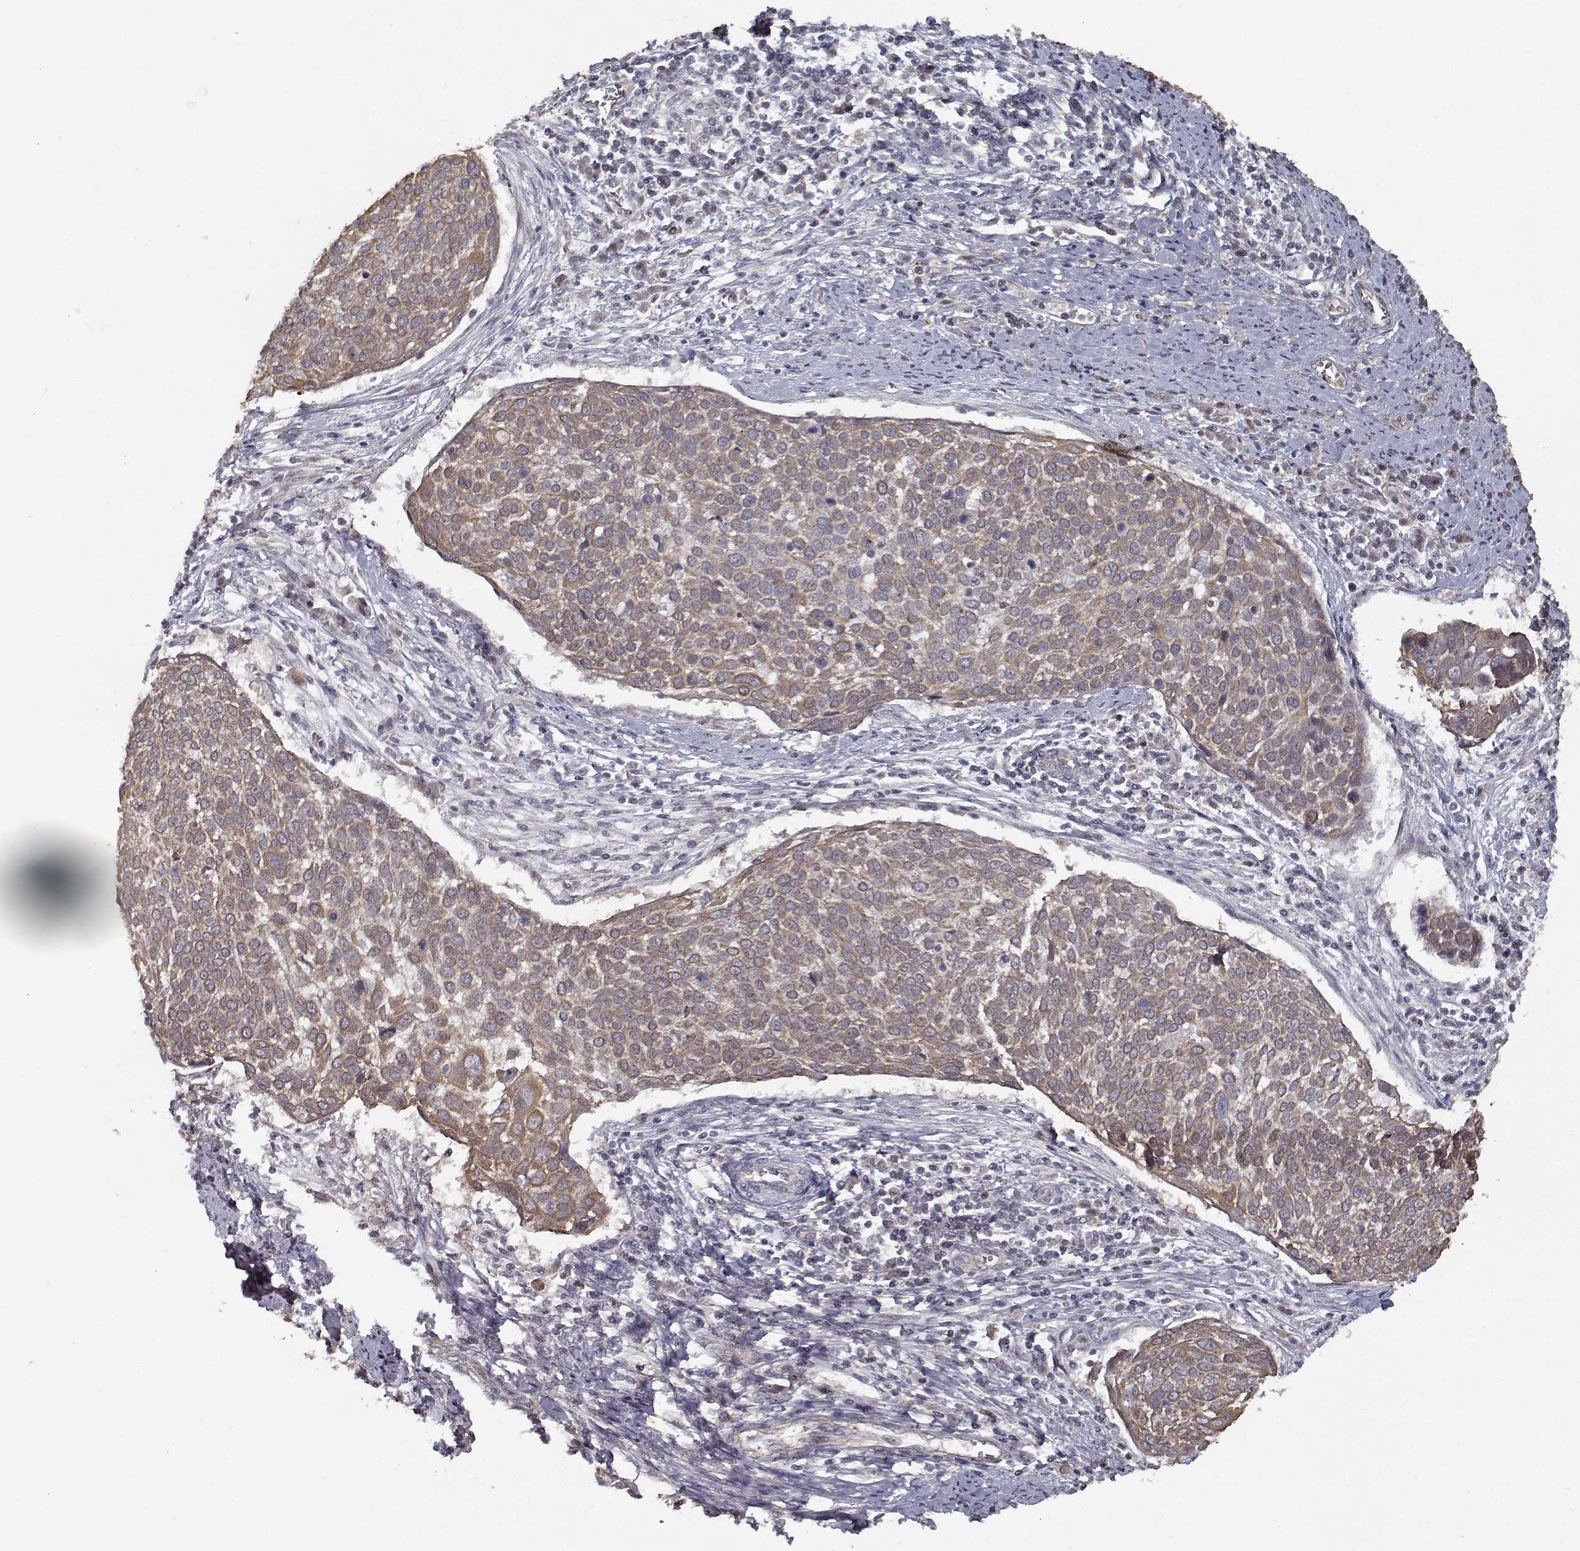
{"staining": {"intensity": "moderate", "quantity": ">75%", "location": "cytoplasmic/membranous"}, "tissue": "cervical cancer", "cell_type": "Tumor cells", "image_type": "cancer", "snomed": [{"axis": "morphology", "description": "Squamous cell carcinoma, NOS"}, {"axis": "topography", "description": "Cervix"}], "caption": "Immunohistochemical staining of cervical cancer (squamous cell carcinoma) reveals moderate cytoplasmic/membranous protein staining in approximately >75% of tumor cells. (DAB IHC with brightfield microscopy, high magnification).", "gene": "NLK", "patient": {"sex": "female", "age": 39}}